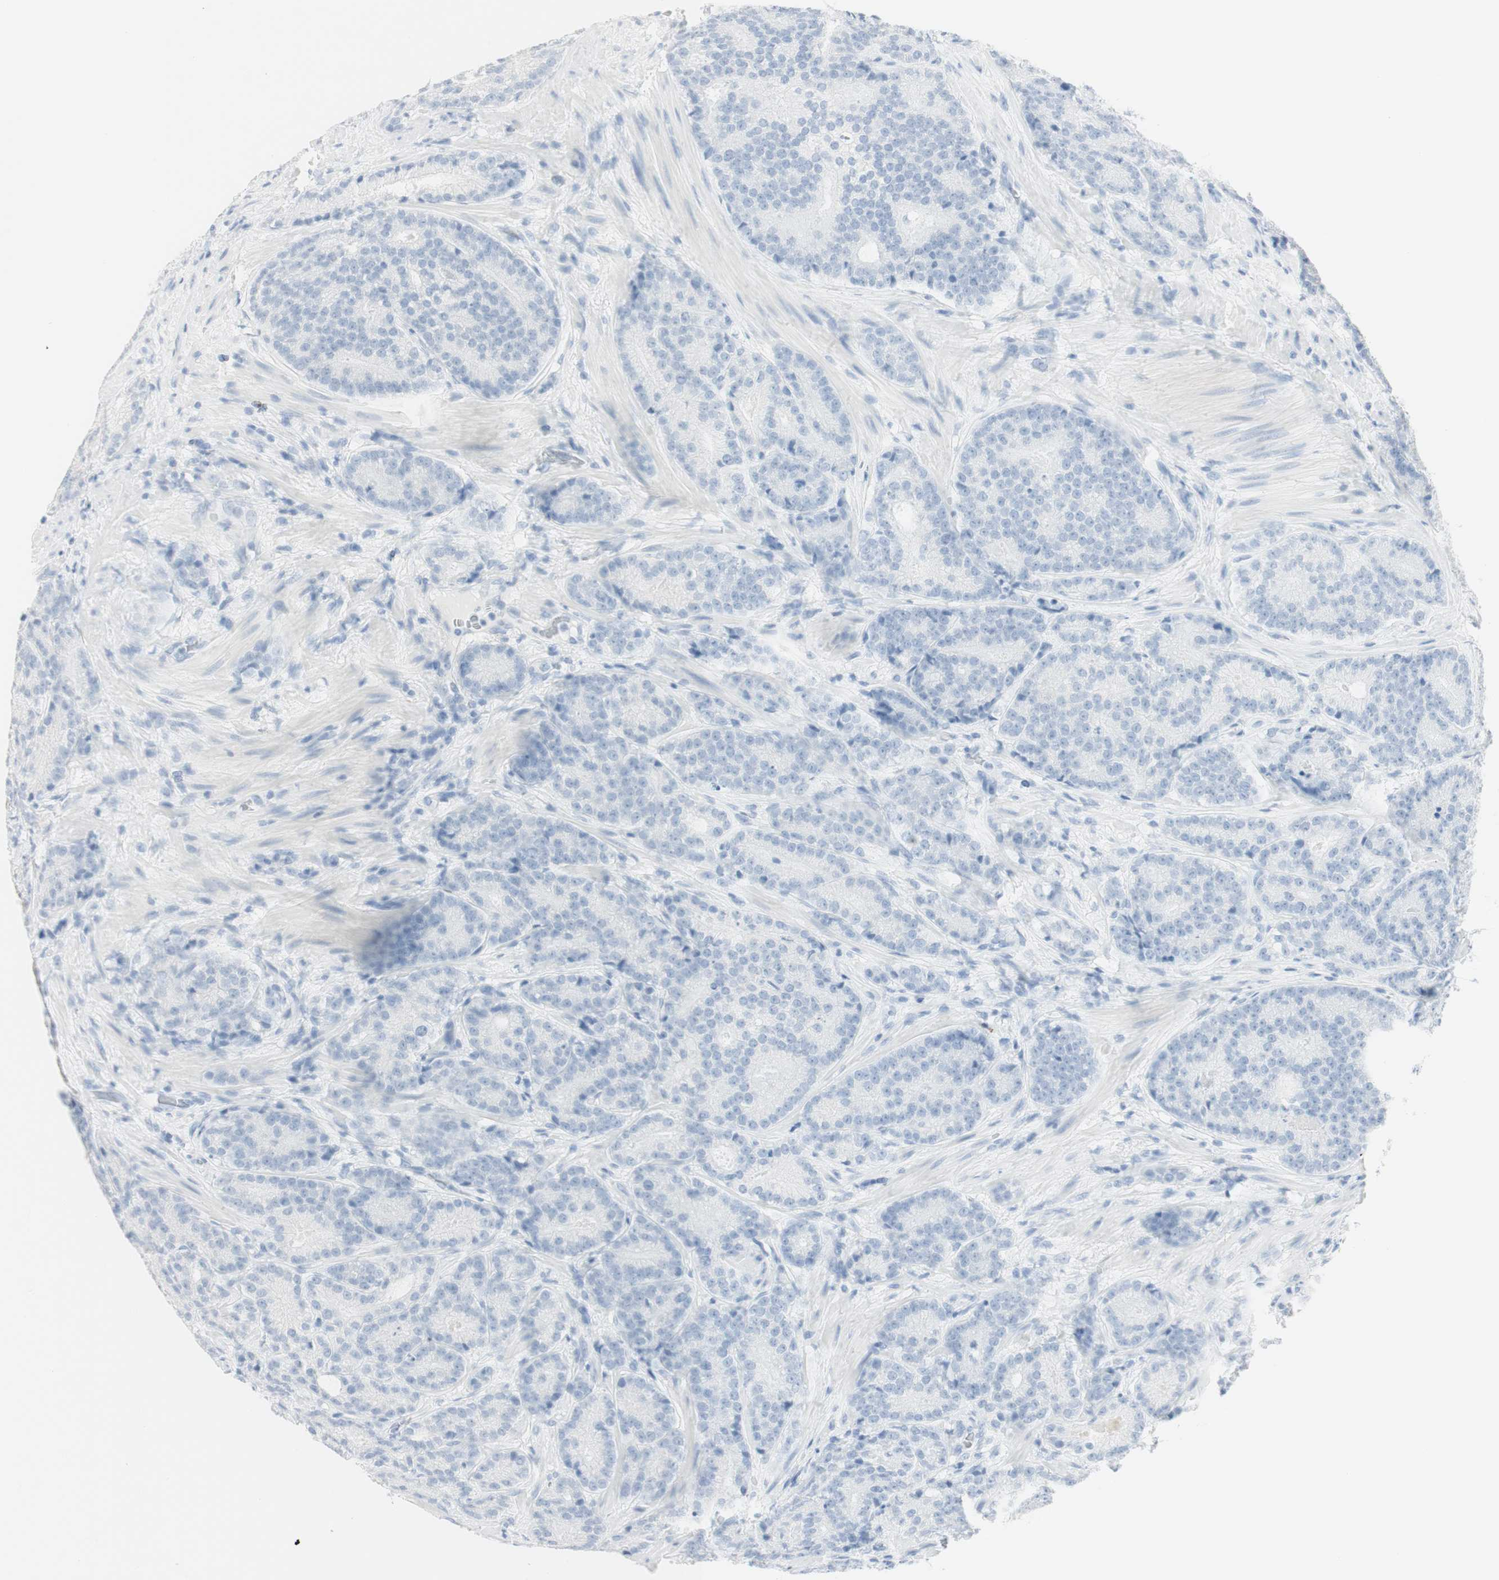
{"staining": {"intensity": "negative", "quantity": "none", "location": "none"}, "tissue": "prostate cancer", "cell_type": "Tumor cells", "image_type": "cancer", "snomed": [{"axis": "morphology", "description": "Adenocarcinoma, High grade"}, {"axis": "topography", "description": "Prostate"}], "caption": "The immunohistochemistry (IHC) histopathology image has no significant staining in tumor cells of prostate cancer tissue.", "gene": "NAPSA", "patient": {"sex": "male", "age": 61}}